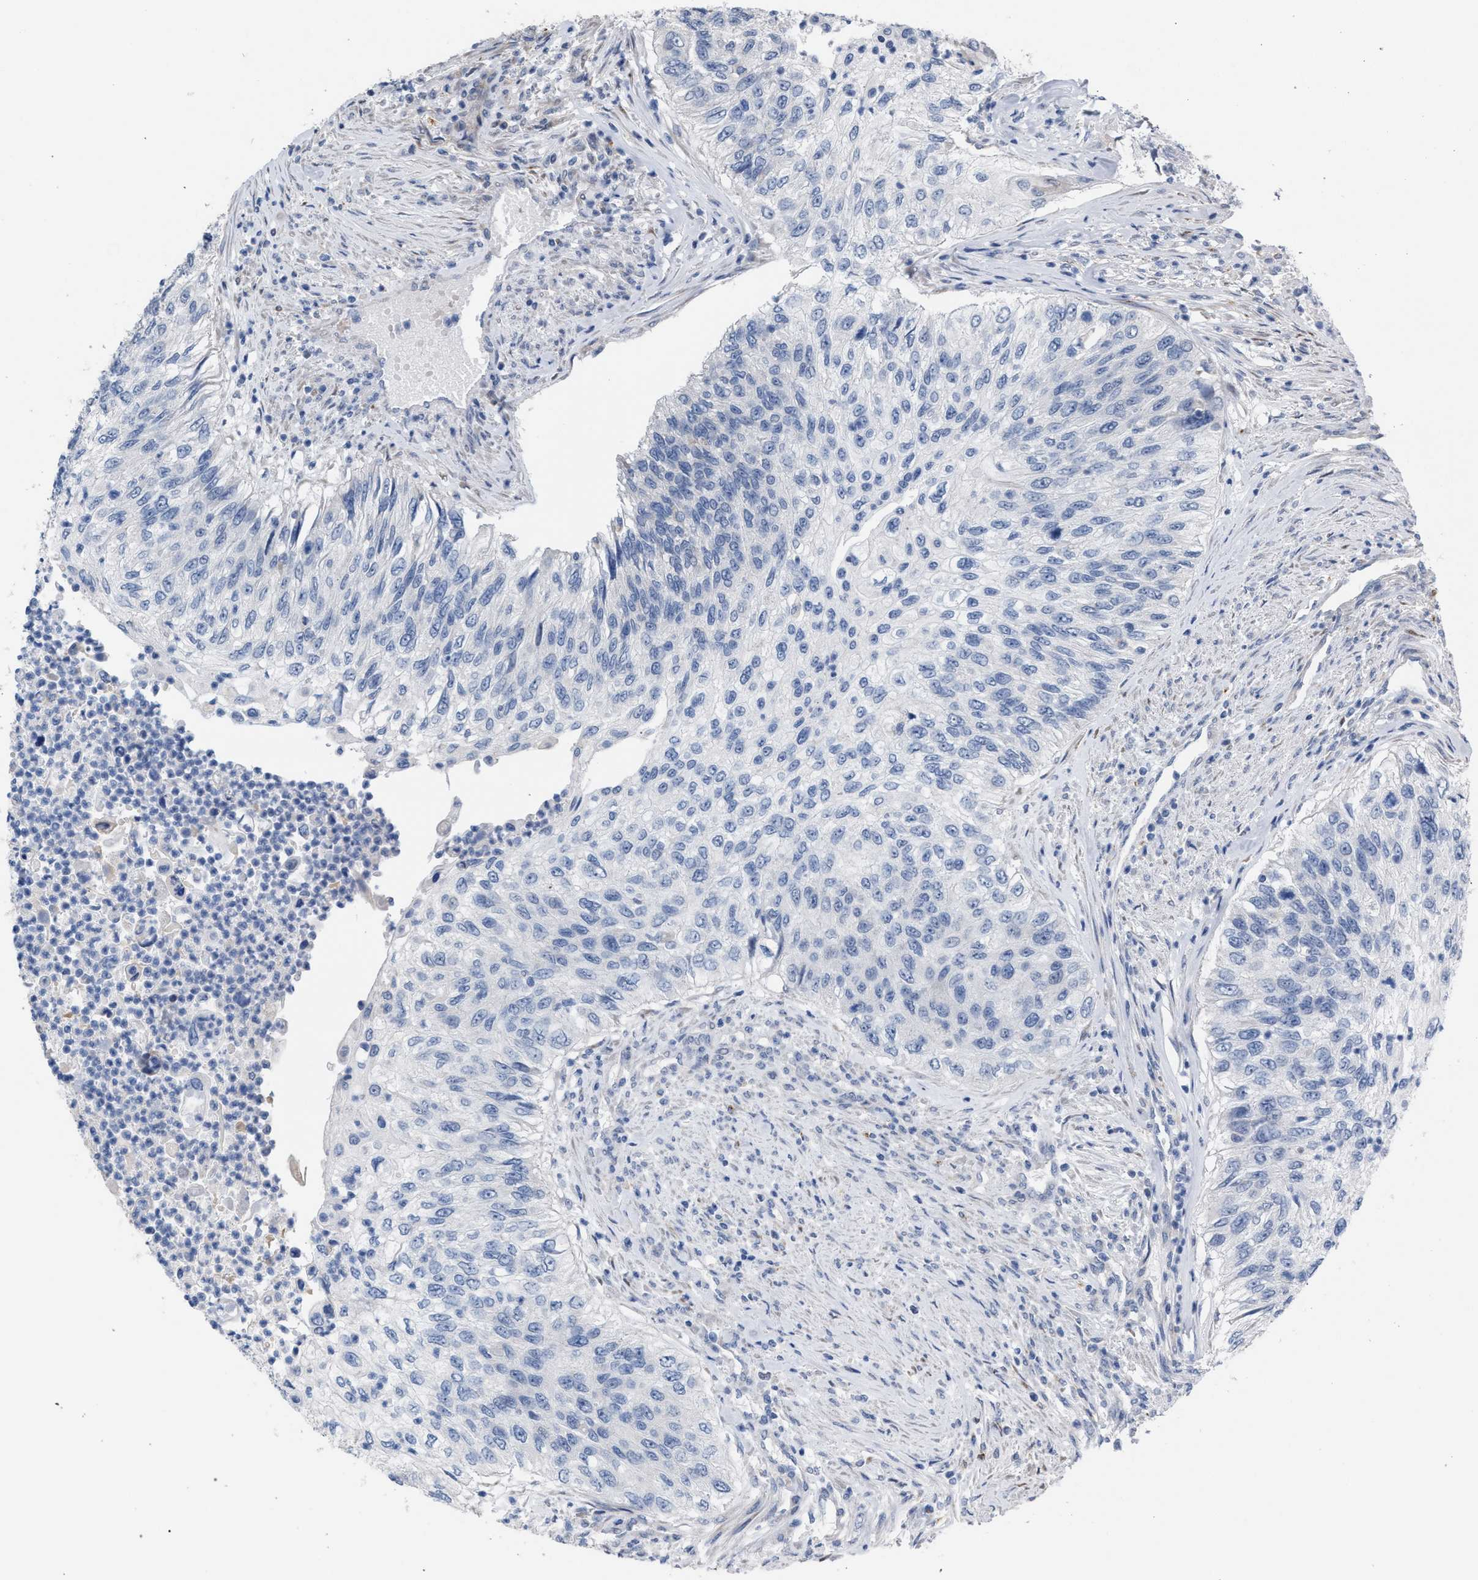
{"staining": {"intensity": "negative", "quantity": "none", "location": "none"}, "tissue": "urothelial cancer", "cell_type": "Tumor cells", "image_type": "cancer", "snomed": [{"axis": "morphology", "description": "Urothelial carcinoma, High grade"}, {"axis": "topography", "description": "Urinary bladder"}], "caption": "Immunohistochemistry image of human high-grade urothelial carcinoma stained for a protein (brown), which displays no staining in tumor cells. (DAB (3,3'-diaminobenzidine) IHC visualized using brightfield microscopy, high magnification).", "gene": "RNF135", "patient": {"sex": "female", "age": 60}}